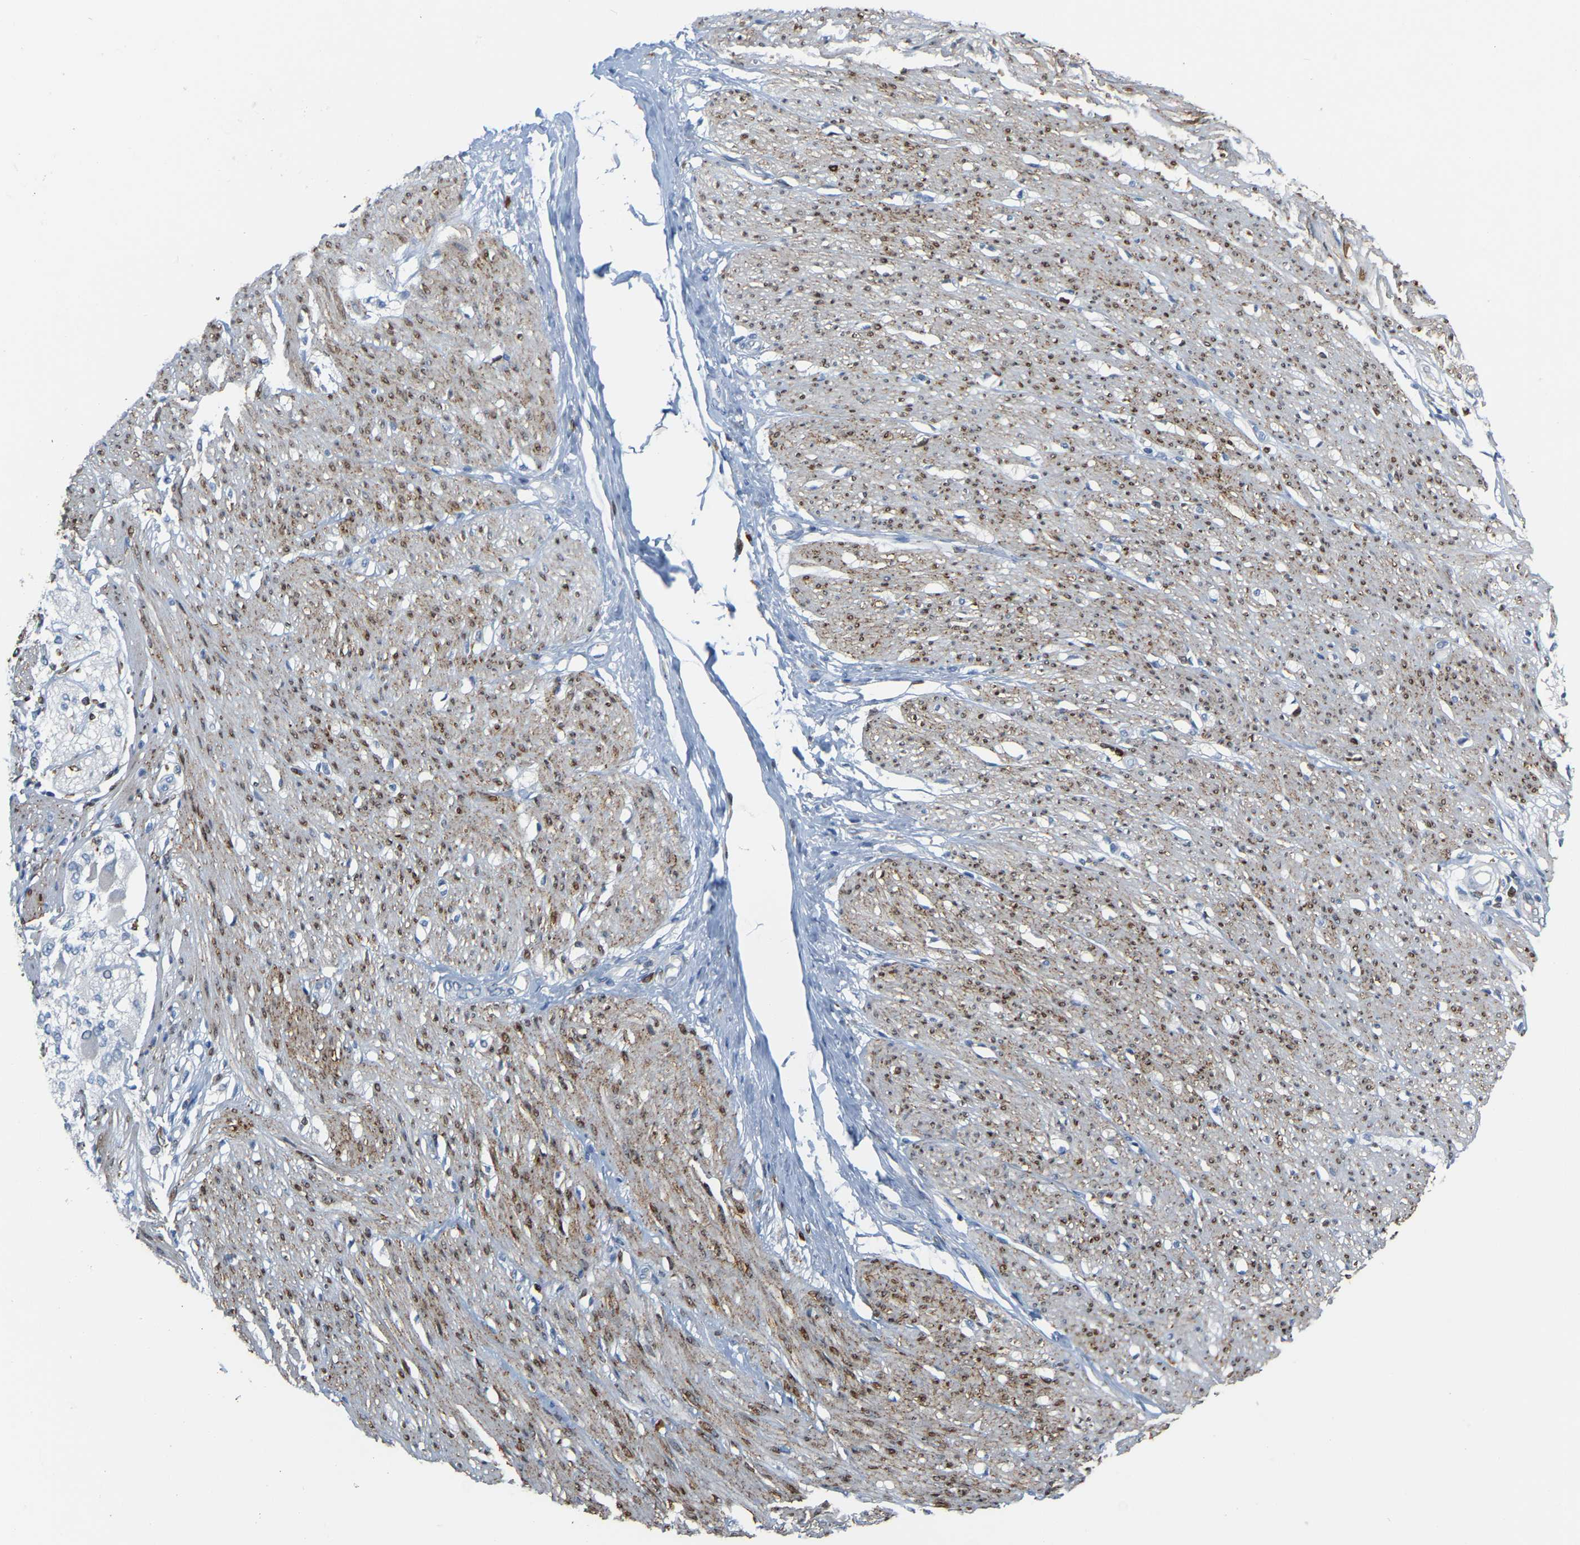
{"staining": {"intensity": "negative", "quantity": "none", "location": "none"}, "tissue": "adipose tissue", "cell_type": "Adipocytes", "image_type": "normal", "snomed": [{"axis": "morphology", "description": "Normal tissue, NOS"}, {"axis": "morphology", "description": "Adenocarcinoma, NOS"}, {"axis": "topography", "description": "Colon"}, {"axis": "topography", "description": "Peripheral nerve tissue"}], "caption": "A high-resolution histopathology image shows IHC staining of unremarkable adipose tissue, which displays no significant expression in adipocytes. The staining is performed using DAB brown chromogen with nuclei counter-stained in using hematoxylin.", "gene": "PTGS1", "patient": {"sex": "male", "age": 14}}